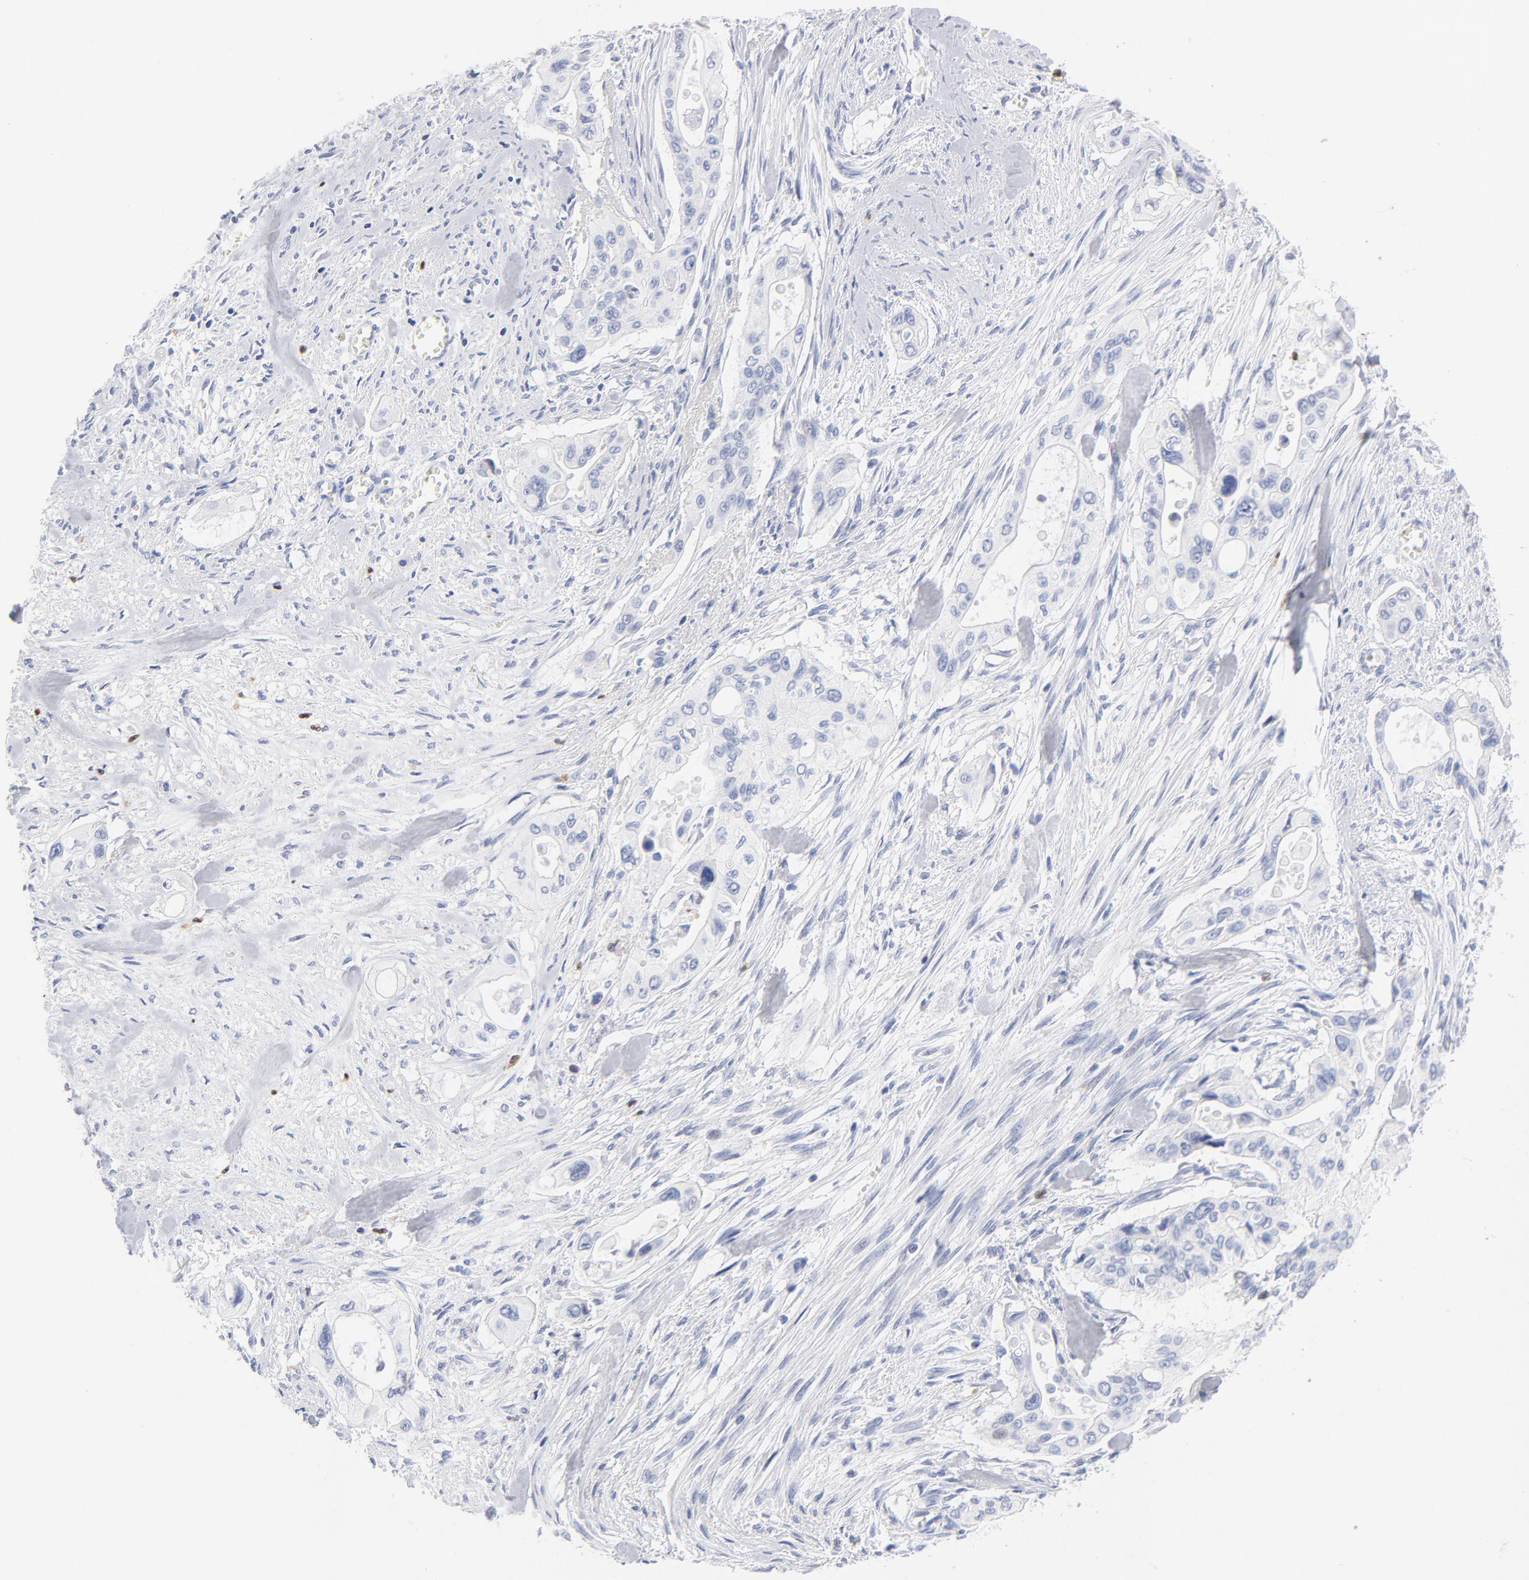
{"staining": {"intensity": "negative", "quantity": "none", "location": "none"}, "tissue": "pancreatic cancer", "cell_type": "Tumor cells", "image_type": "cancer", "snomed": [{"axis": "morphology", "description": "Adenocarcinoma, NOS"}, {"axis": "topography", "description": "Pancreas"}], "caption": "Photomicrograph shows no significant protein positivity in tumor cells of pancreatic adenocarcinoma.", "gene": "ARG1", "patient": {"sex": "male", "age": 77}}